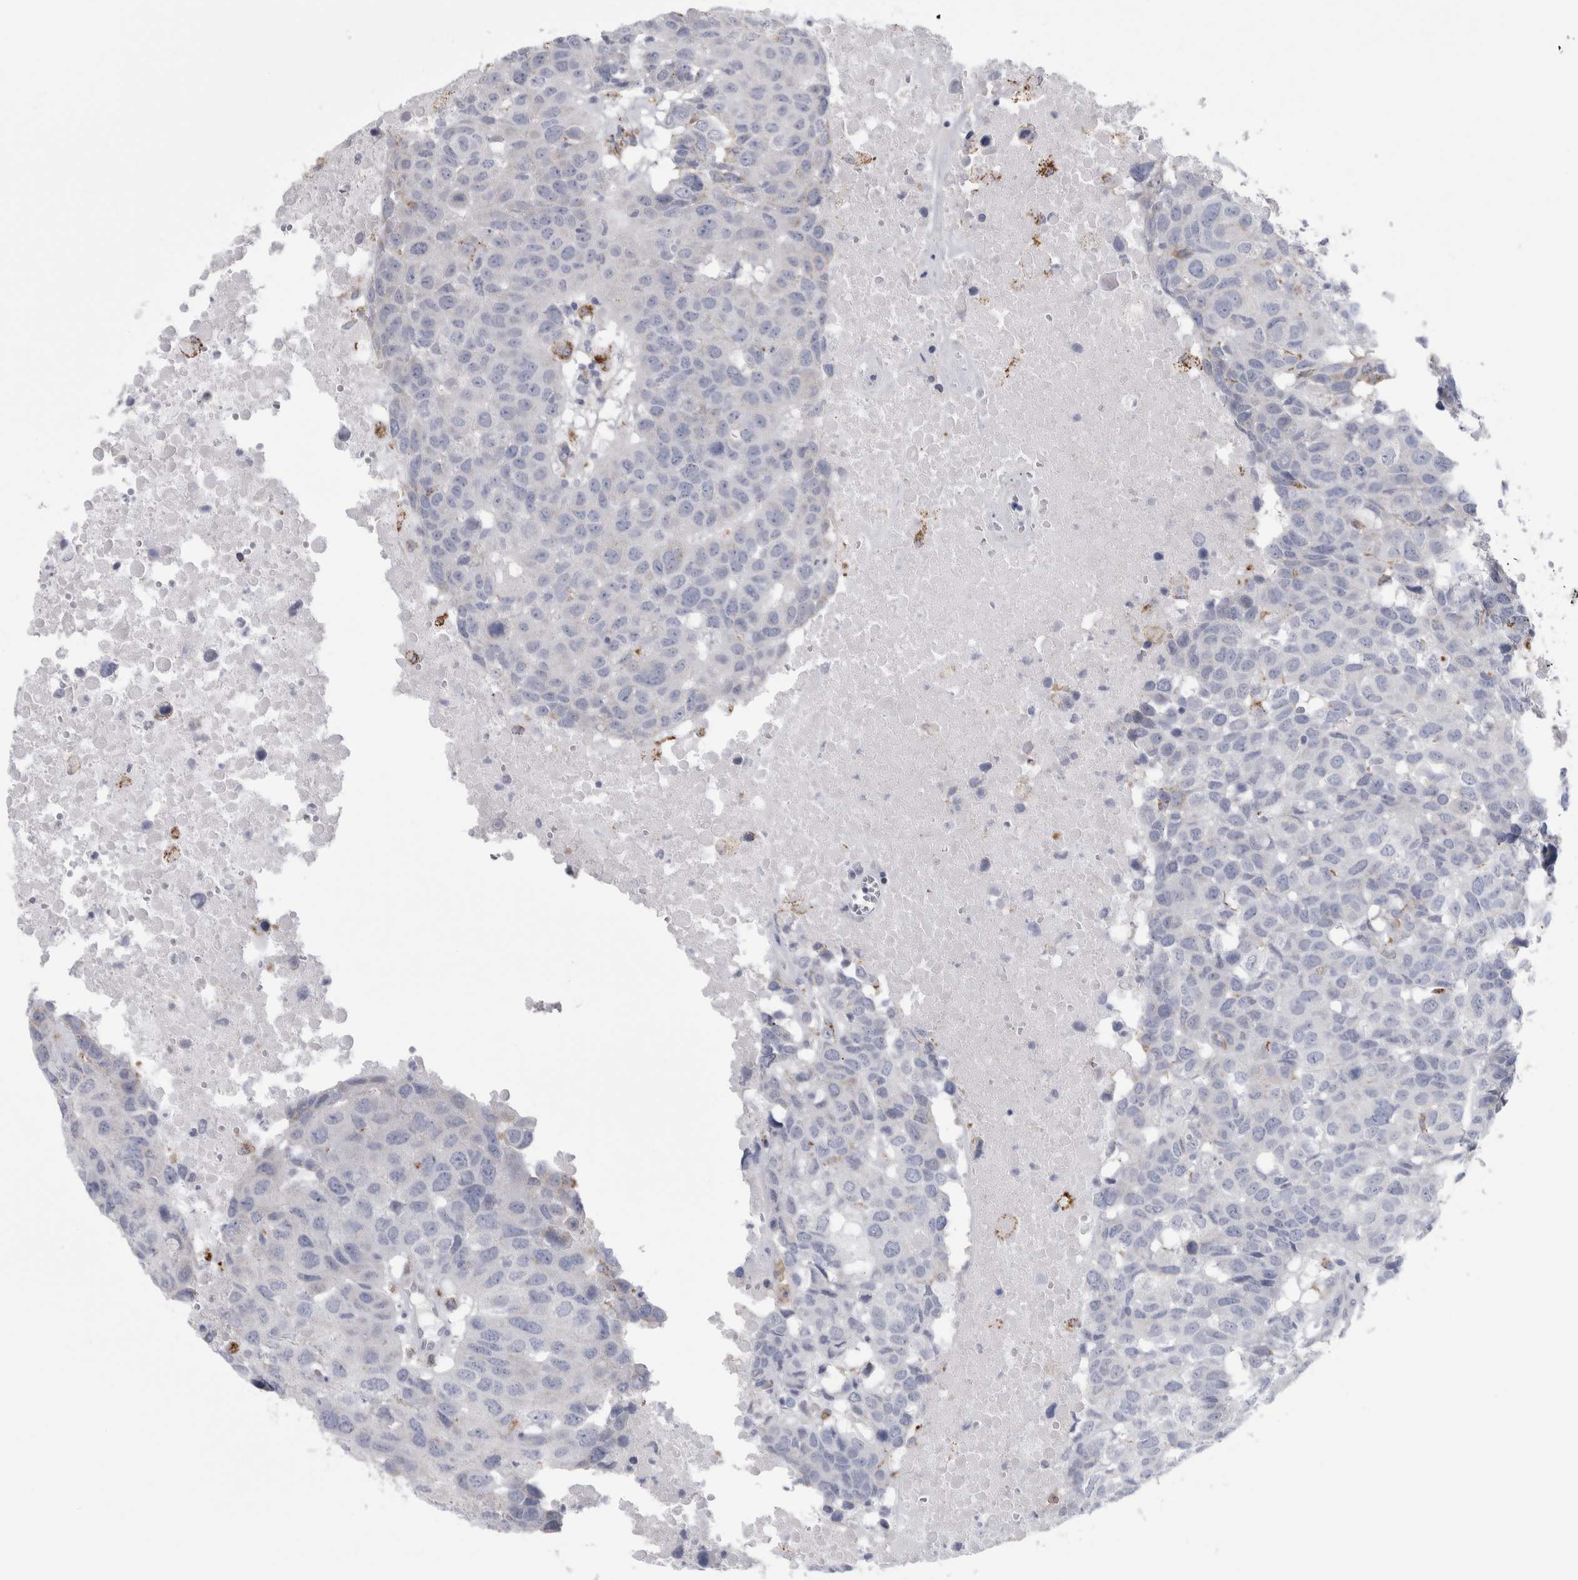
{"staining": {"intensity": "moderate", "quantity": "<25%", "location": "cytoplasmic/membranous"}, "tissue": "head and neck cancer", "cell_type": "Tumor cells", "image_type": "cancer", "snomed": [{"axis": "morphology", "description": "Squamous cell carcinoma, NOS"}, {"axis": "topography", "description": "Head-Neck"}], "caption": "DAB (3,3'-diaminobenzidine) immunohistochemical staining of human squamous cell carcinoma (head and neck) reveals moderate cytoplasmic/membranous protein expression in approximately <25% of tumor cells.", "gene": "GATM", "patient": {"sex": "male", "age": 66}}